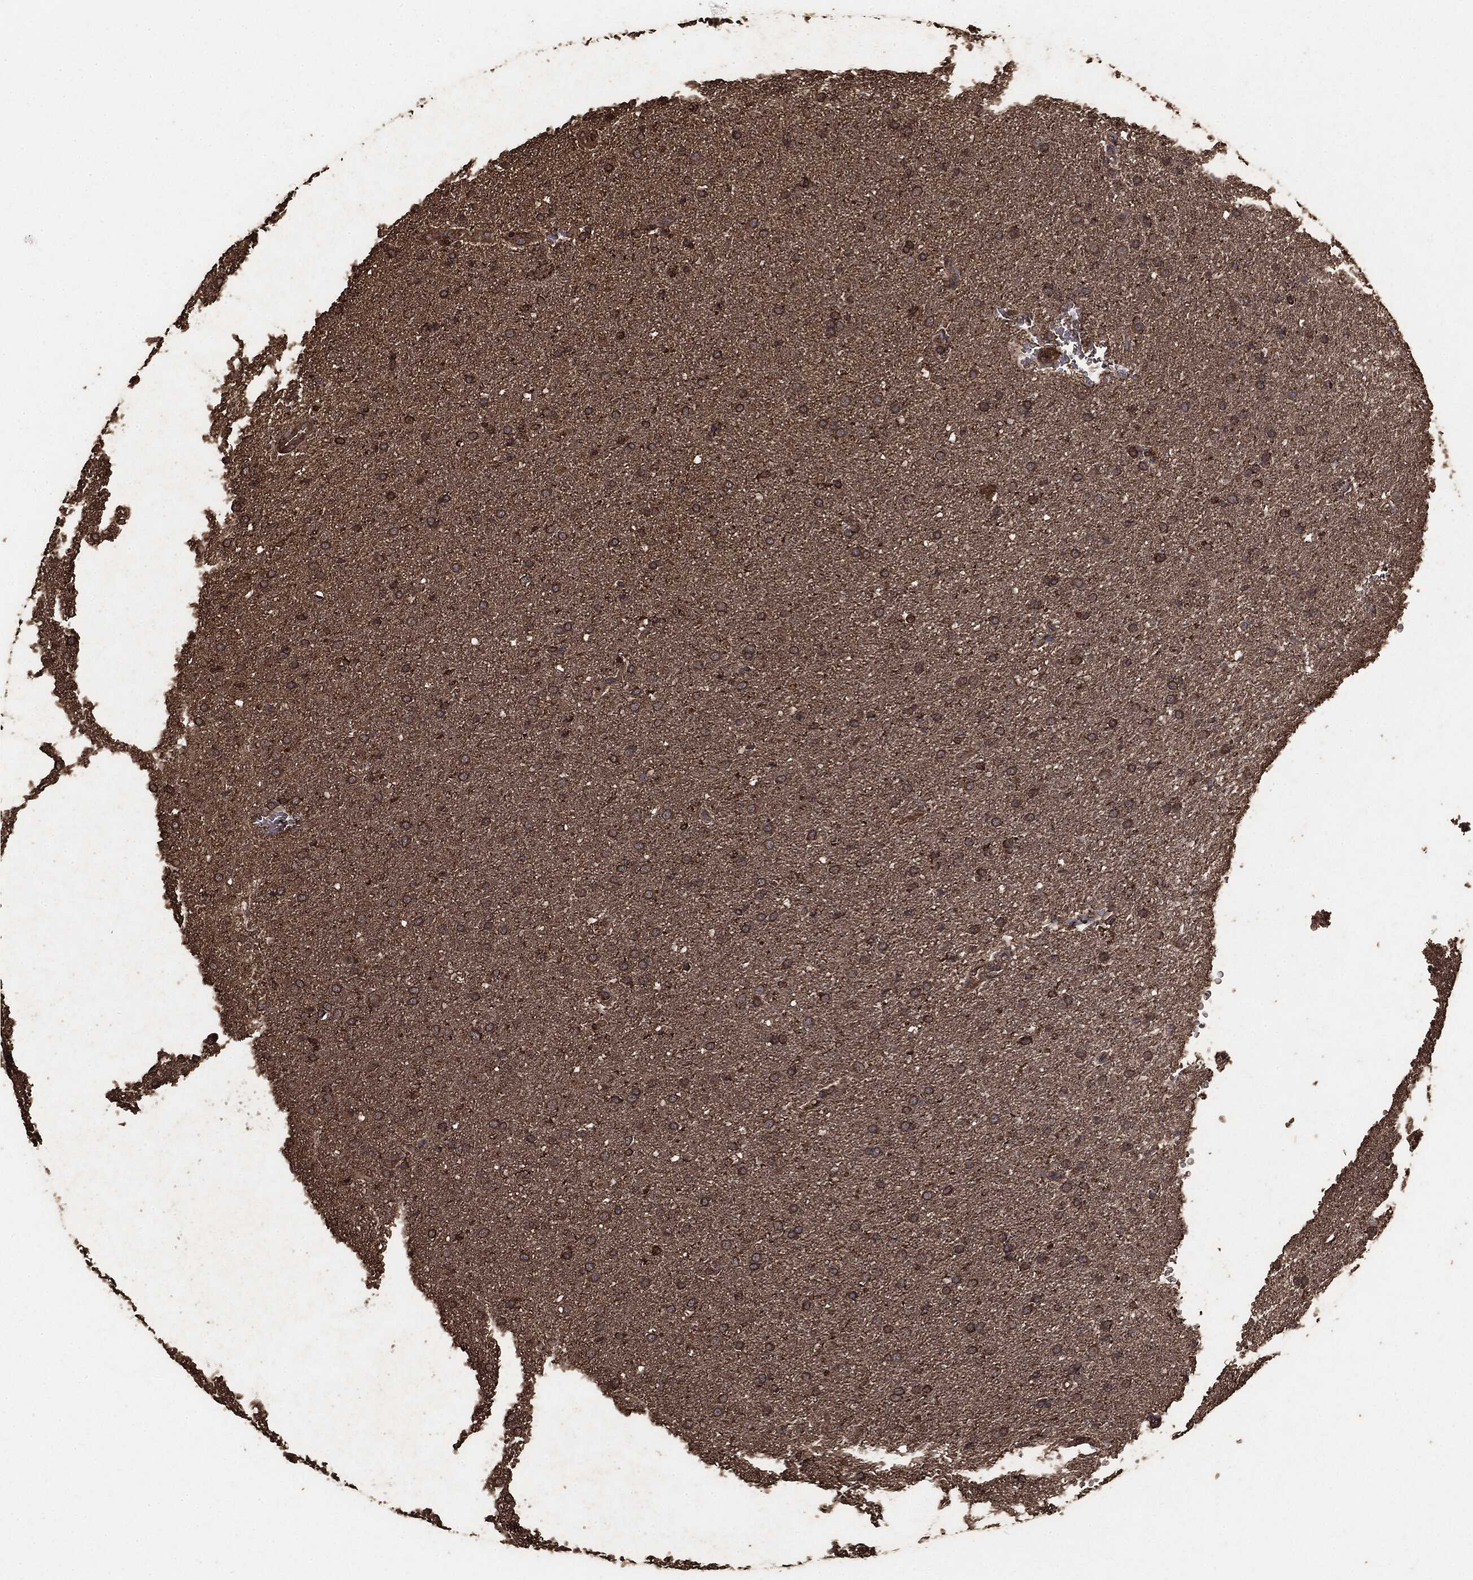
{"staining": {"intensity": "moderate", "quantity": ">75%", "location": "cytoplasmic/membranous"}, "tissue": "glioma", "cell_type": "Tumor cells", "image_type": "cancer", "snomed": [{"axis": "morphology", "description": "Glioma, malignant, Low grade"}, {"axis": "topography", "description": "Brain"}], "caption": "Immunohistochemistry of human malignant glioma (low-grade) displays medium levels of moderate cytoplasmic/membranous staining in about >75% of tumor cells.", "gene": "MTOR", "patient": {"sex": "female", "age": 37}}